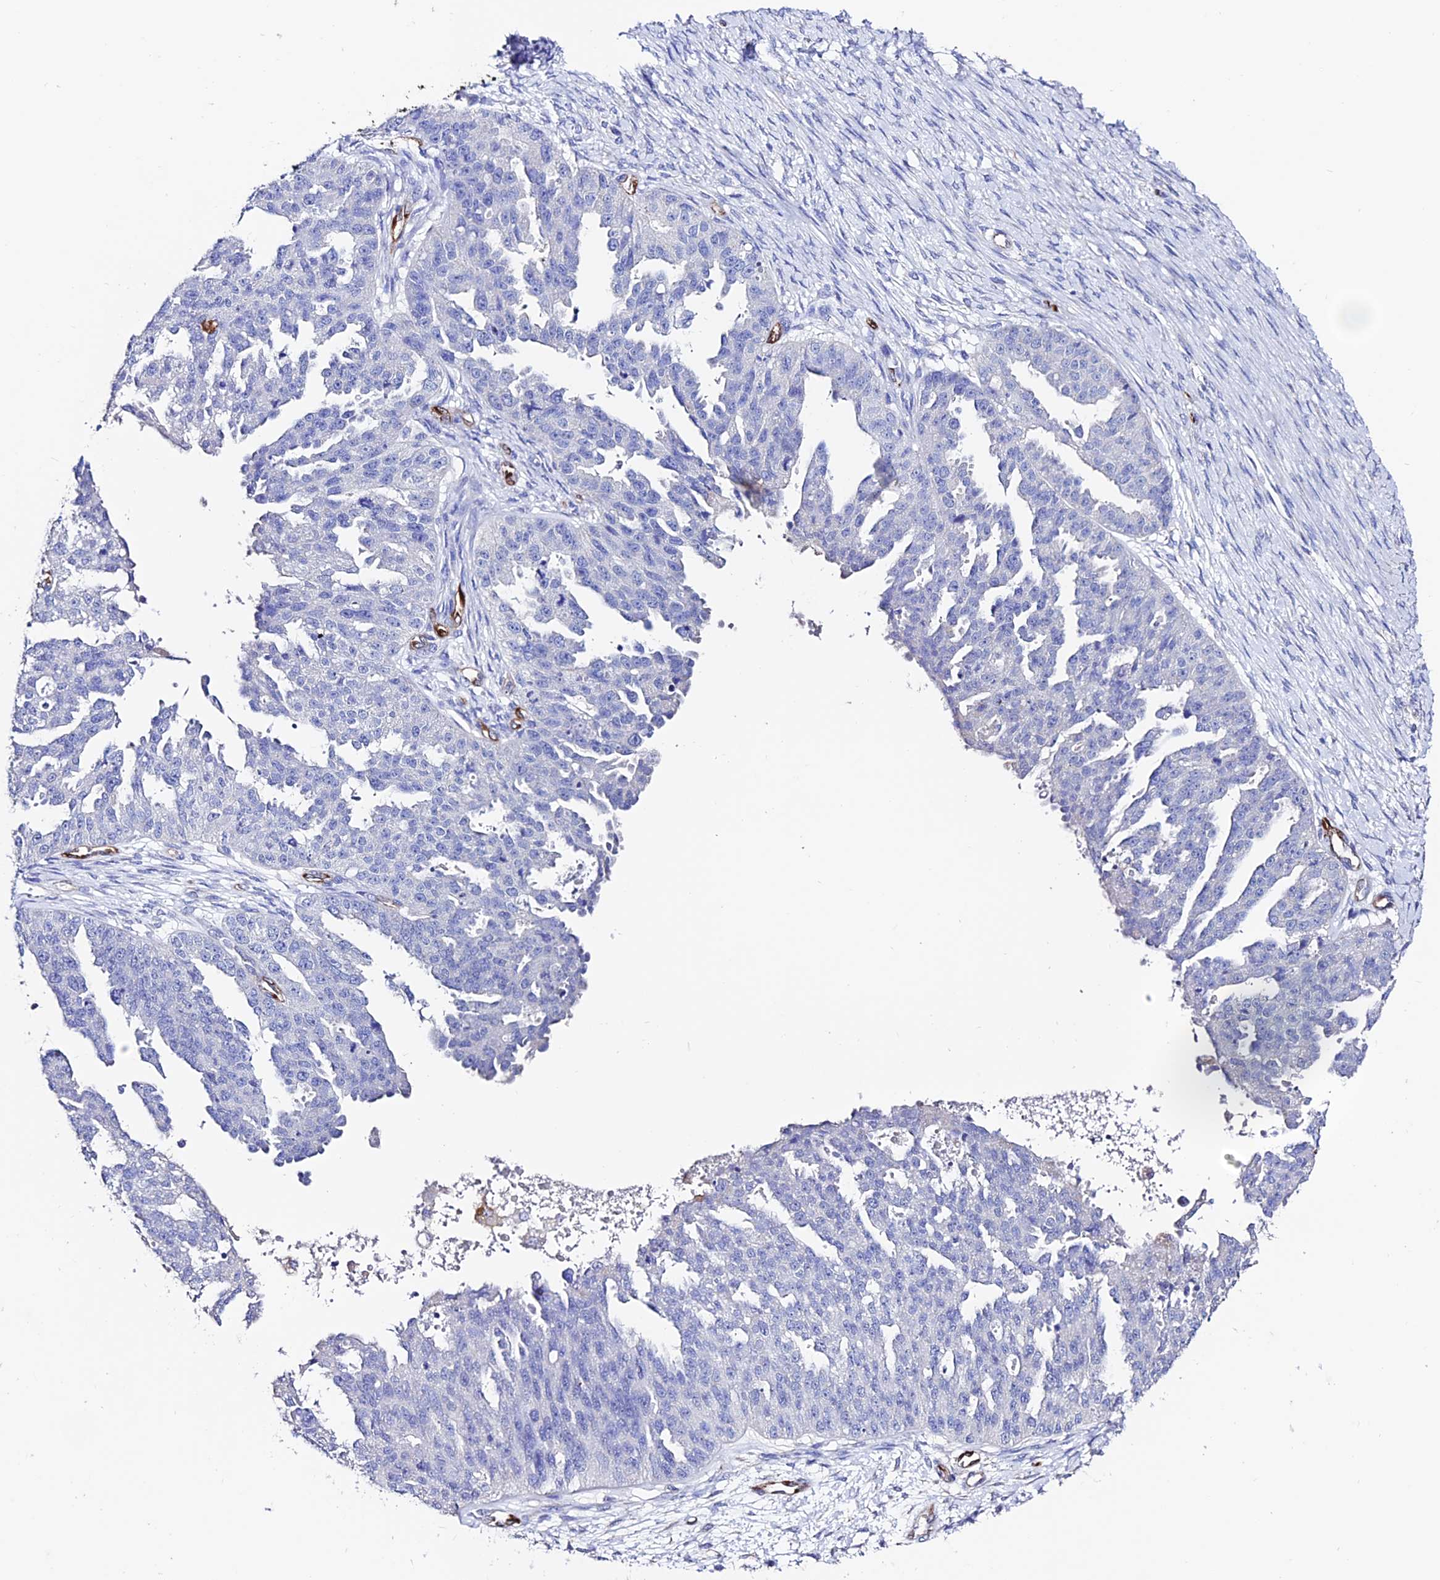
{"staining": {"intensity": "negative", "quantity": "none", "location": "none"}, "tissue": "ovarian cancer", "cell_type": "Tumor cells", "image_type": "cancer", "snomed": [{"axis": "morphology", "description": "Cystadenocarcinoma, serous, NOS"}, {"axis": "topography", "description": "Ovary"}], "caption": "Immunohistochemistry of human serous cystadenocarcinoma (ovarian) reveals no positivity in tumor cells.", "gene": "ESM1", "patient": {"sex": "female", "age": 58}}